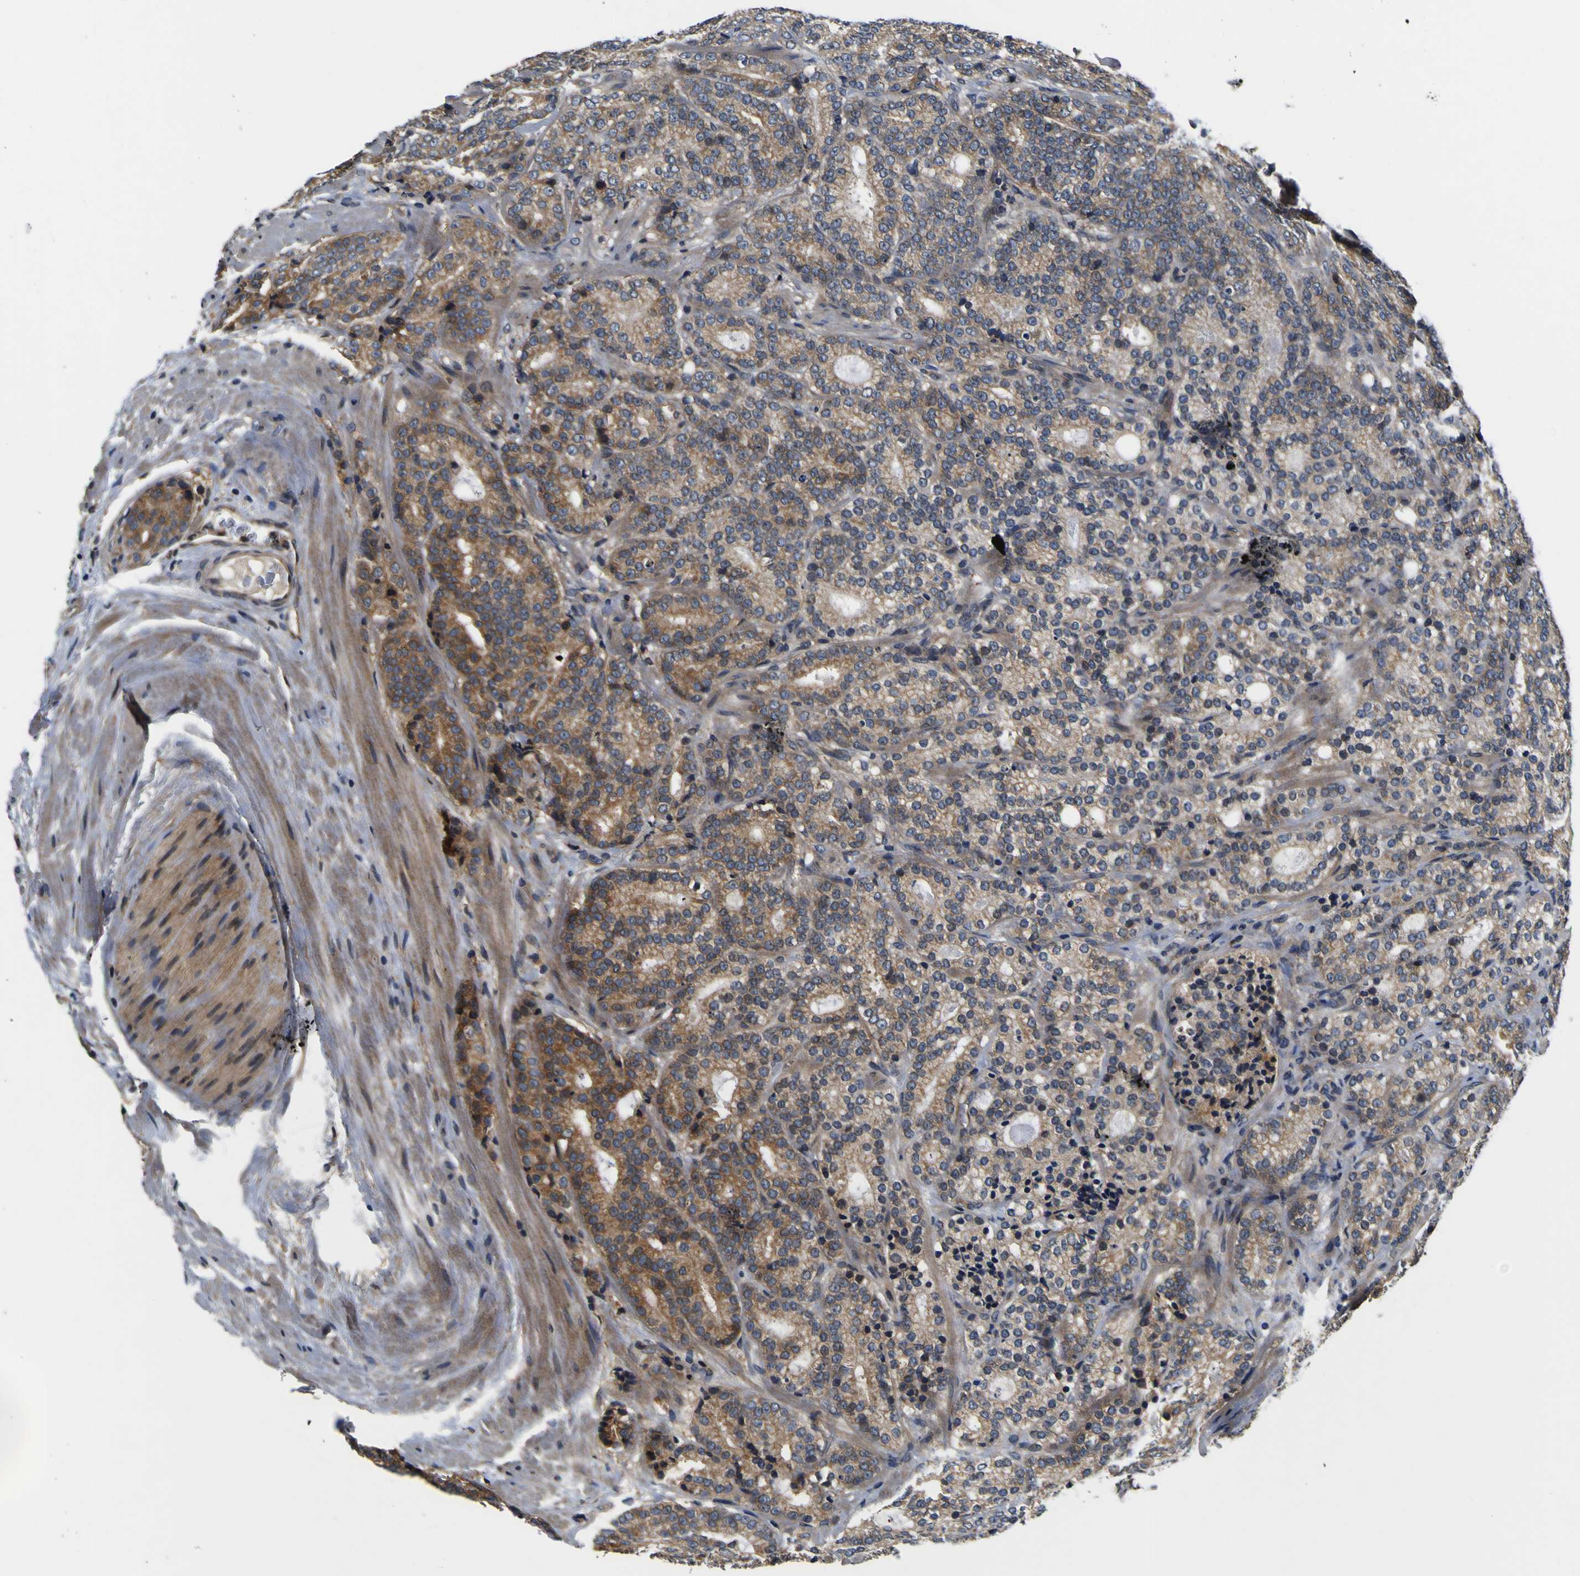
{"staining": {"intensity": "moderate", "quantity": "25%-75%", "location": "cytoplasmic/membranous"}, "tissue": "prostate cancer", "cell_type": "Tumor cells", "image_type": "cancer", "snomed": [{"axis": "morphology", "description": "Adenocarcinoma, High grade"}, {"axis": "topography", "description": "Prostate"}], "caption": "The histopathology image exhibits a brown stain indicating the presence of a protein in the cytoplasmic/membranous of tumor cells in prostate high-grade adenocarcinoma.", "gene": "EPHB4", "patient": {"sex": "male", "age": 61}}